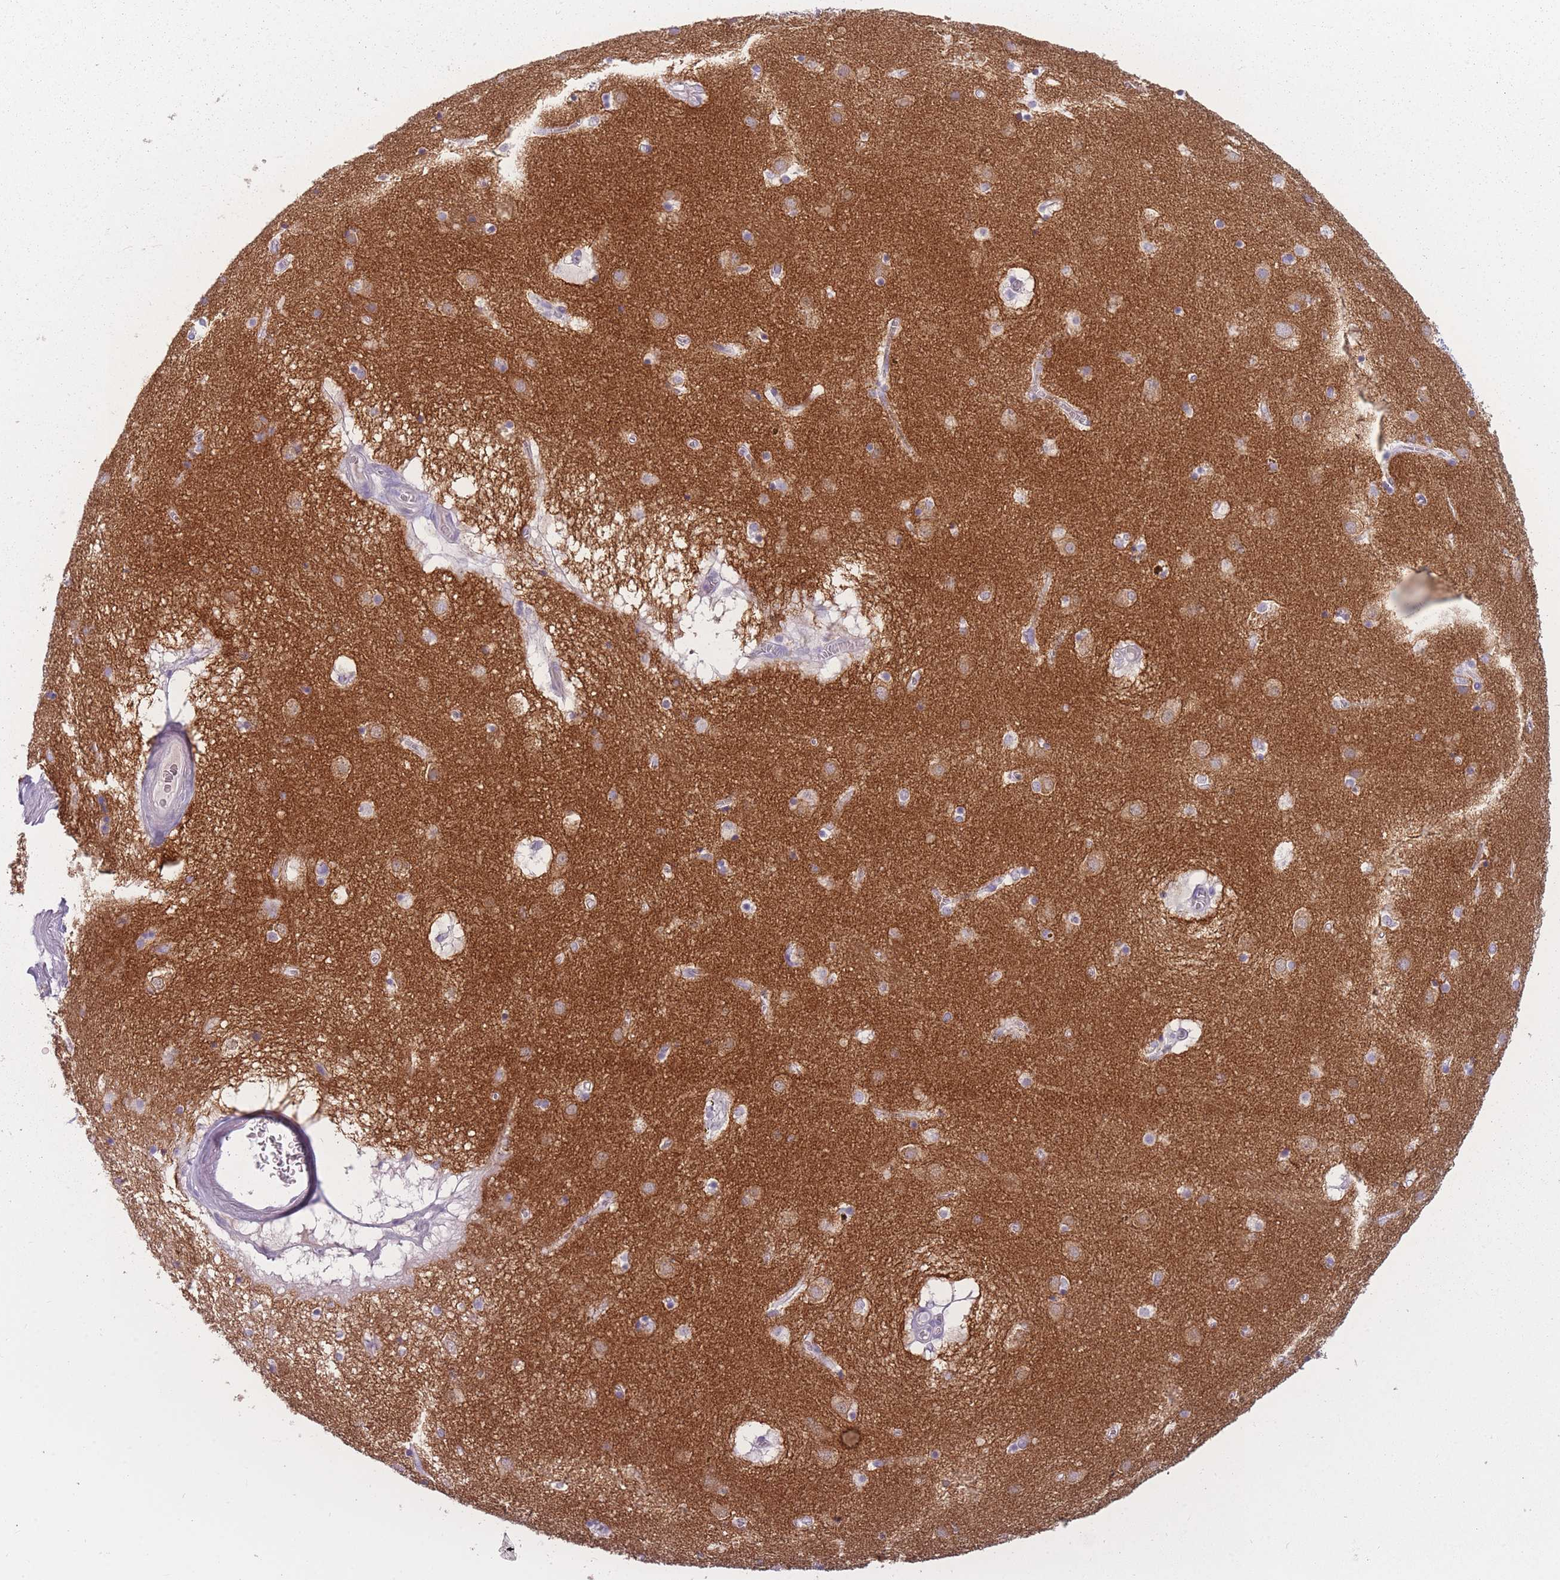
{"staining": {"intensity": "negative", "quantity": "none", "location": "none"}, "tissue": "caudate", "cell_type": "Glial cells", "image_type": "normal", "snomed": [{"axis": "morphology", "description": "Normal tissue, NOS"}, {"axis": "topography", "description": "Lateral ventricle wall"}], "caption": "Immunohistochemical staining of normal caudate exhibits no significant positivity in glial cells. (DAB (3,3'-diaminobenzidine) immunohistochemistry (IHC) with hematoxylin counter stain).", "gene": "PPFIA3", "patient": {"sex": "male", "age": 70}}